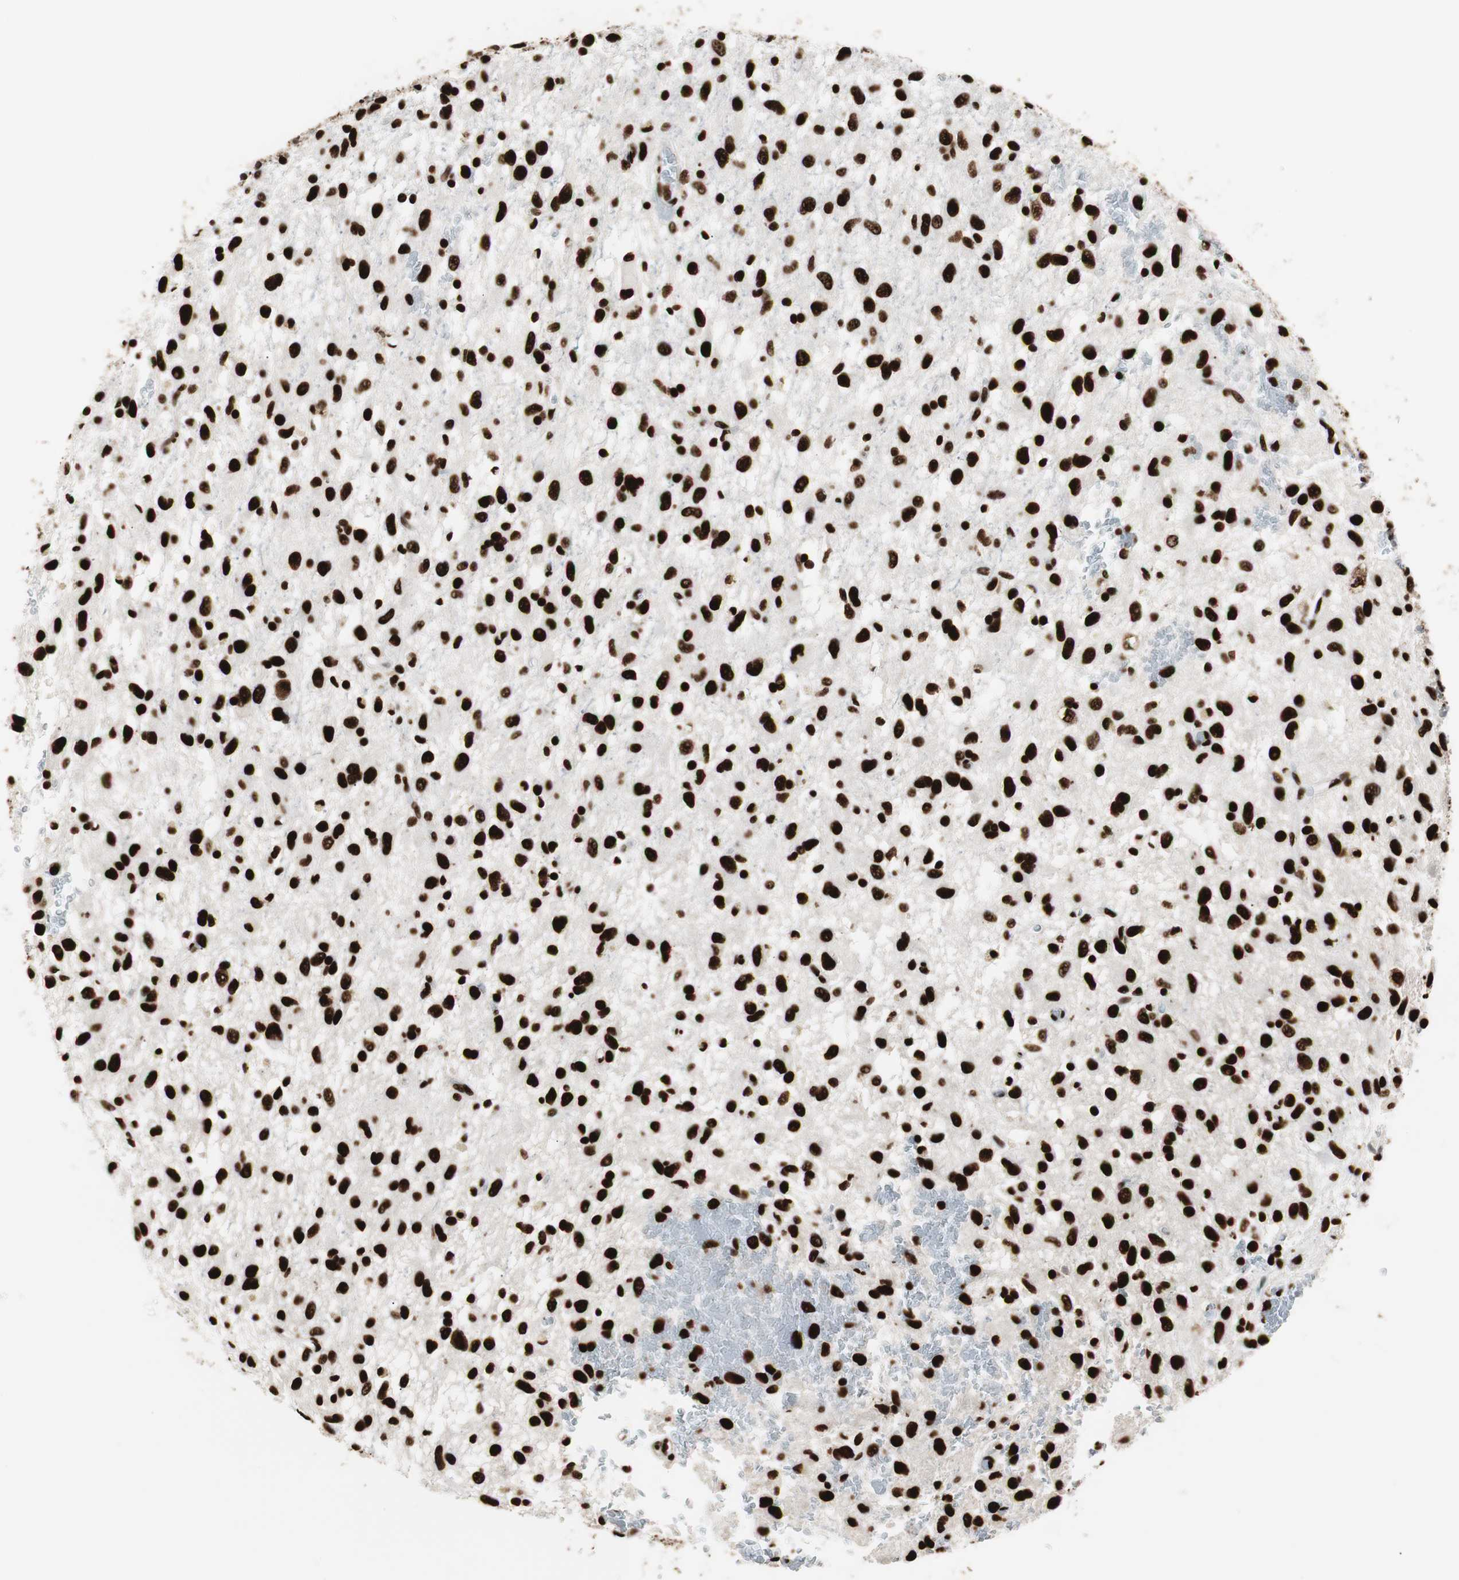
{"staining": {"intensity": "strong", "quantity": ">75%", "location": "nuclear"}, "tissue": "glioma", "cell_type": "Tumor cells", "image_type": "cancer", "snomed": [{"axis": "morphology", "description": "Glioma, malignant, Low grade"}, {"axis": "topography", "description": "Brain"}], "caption": "Malignant low-grade glioma stained for a protein (brown) shows strong nuclear positive staining in approximately >75% of tumor cells.", "gene": "MTA2", "patient": {"sex": "male", "age": 77}}